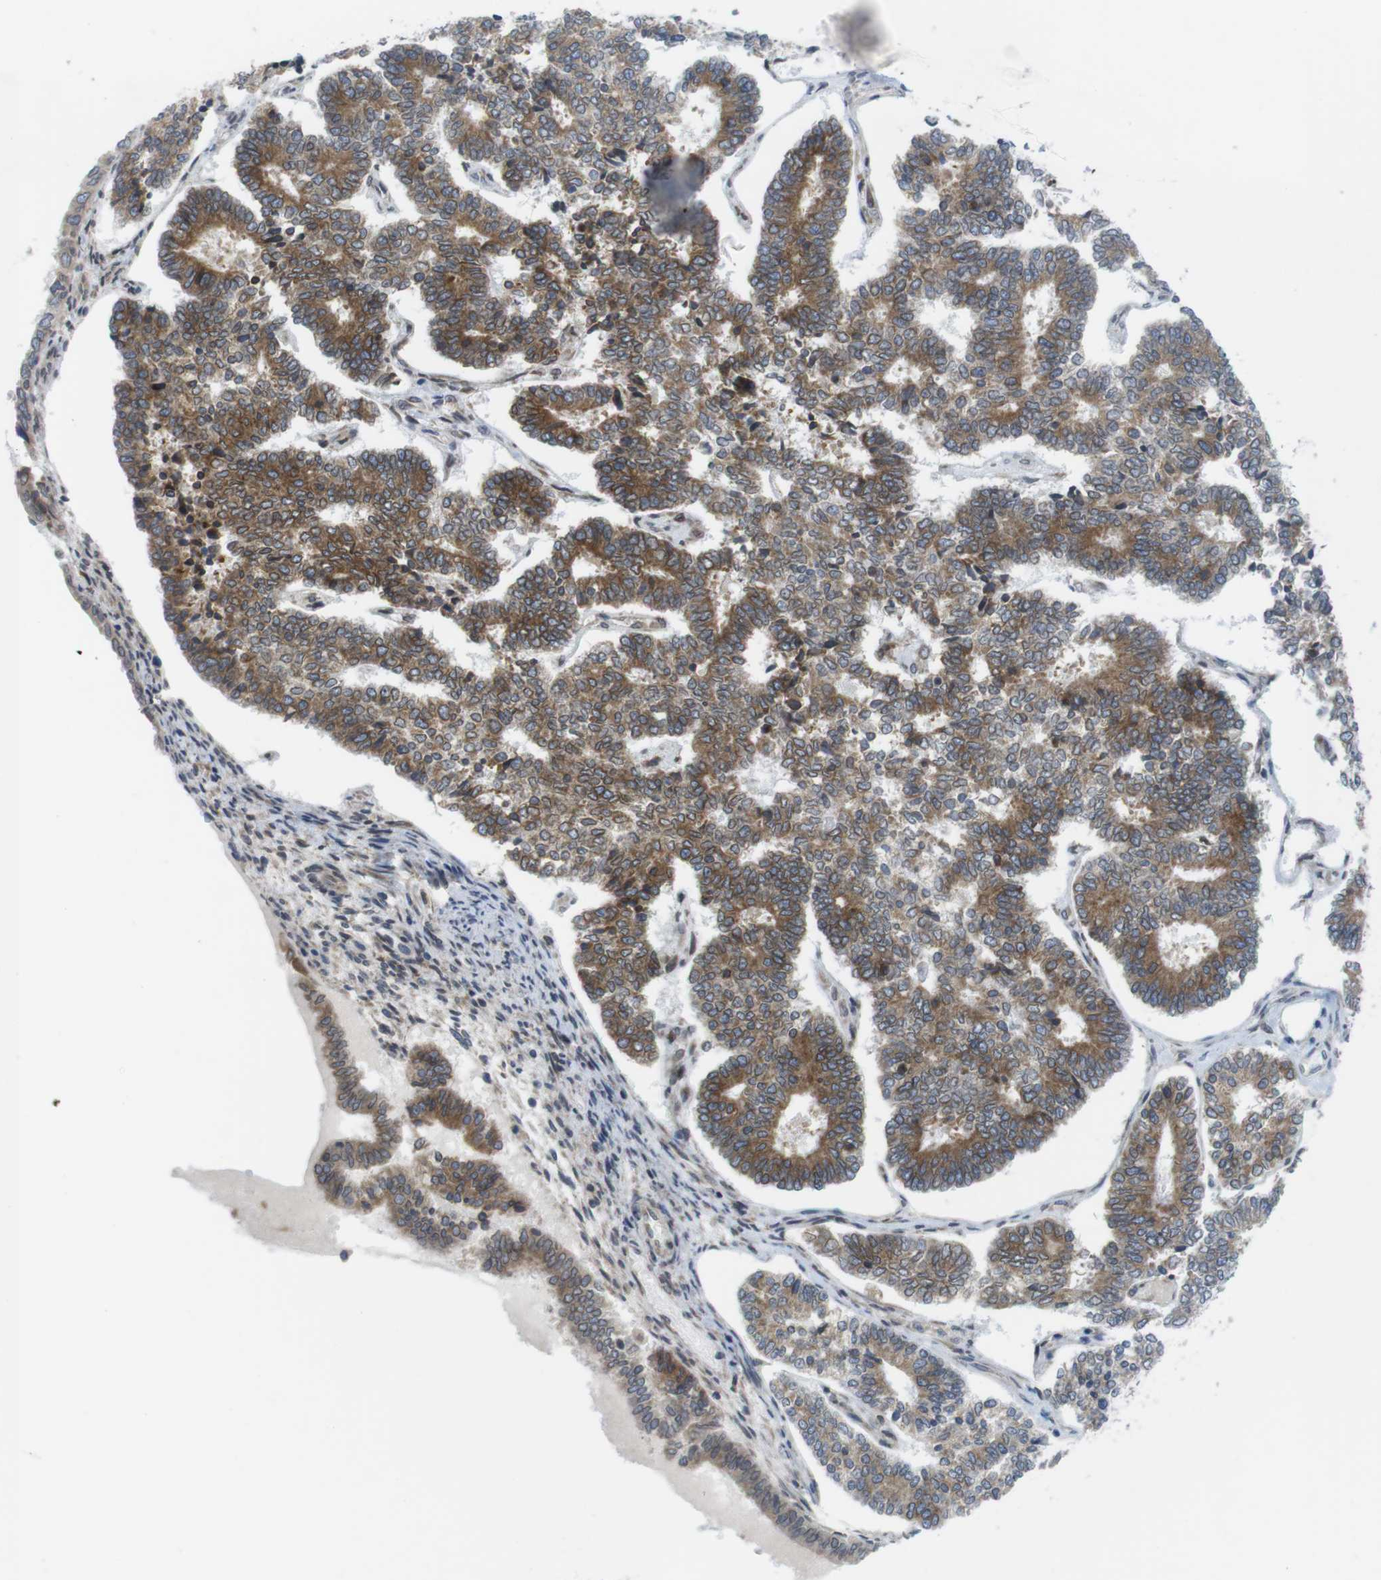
{"staining": {"intensity": "moderate", "quantity": "25%-75%", "location": "cytoplasmic/membranous"}, "tissue": "endometrial cancer", "cell_type": "Tumor cells", "image_type": "cancer", "snomed": [{"axis": "morphology", "description": "Adenocarcinoma, NOS"}, {"axis": "topography", "description": "Endometrium"}], "caption": "DAB immunohistochemical staining of human adenocarcinoma (endometrial) displays moderate cytoplasmic/membranous protein expression in approximately 25%-75% of tumor cells. The protein of interest is stained brown, and the nuclei are stained in blue (DAB IHC with brightfield microscopy, high magnification).", "gene": "ERGIC3", "patient": {"sex": "female", "age": 70}}